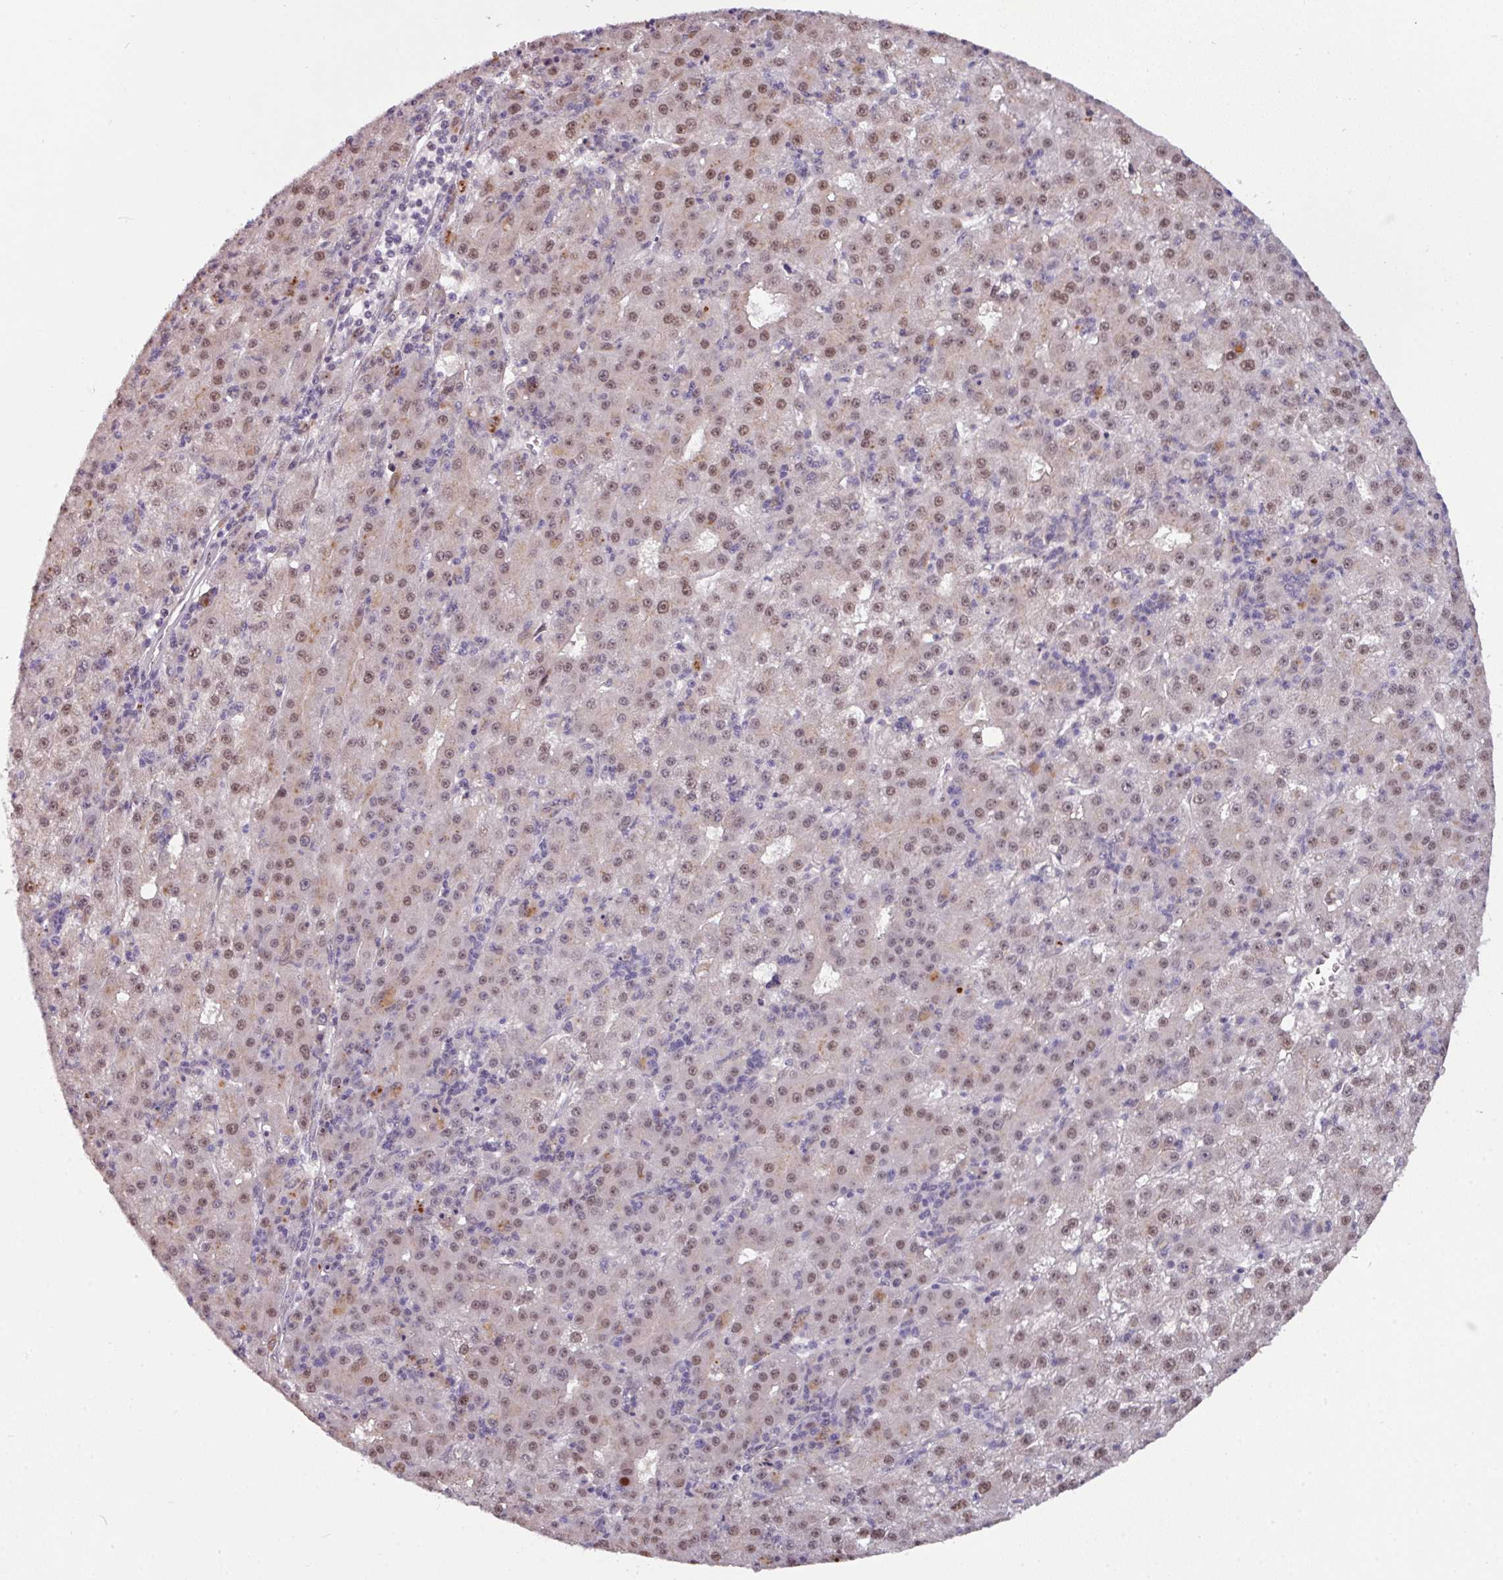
{"staining": {"intensity": "moderate", "quantity": ">75%", "location": "nuclear"}, "tissue": "liver cancer", "cell_type": "Tumor cells", "image_type": "cancer", "snomed": [{"axis": "morphology", "description": "Carcinoma, Hepatocellular, NOS"}, {"axis": "topography", "description": "Liver"}], "caption": "Tumor cells display medium levels of moderate nuclear staining in about >75% of cells in liver cancer (hepatocellular carcinoma). (brown staining indicates protein expression, while blue staining denotes nuclei).", "gene": "SWSAP1", "patient": {"sex": "male", "age": 76}}